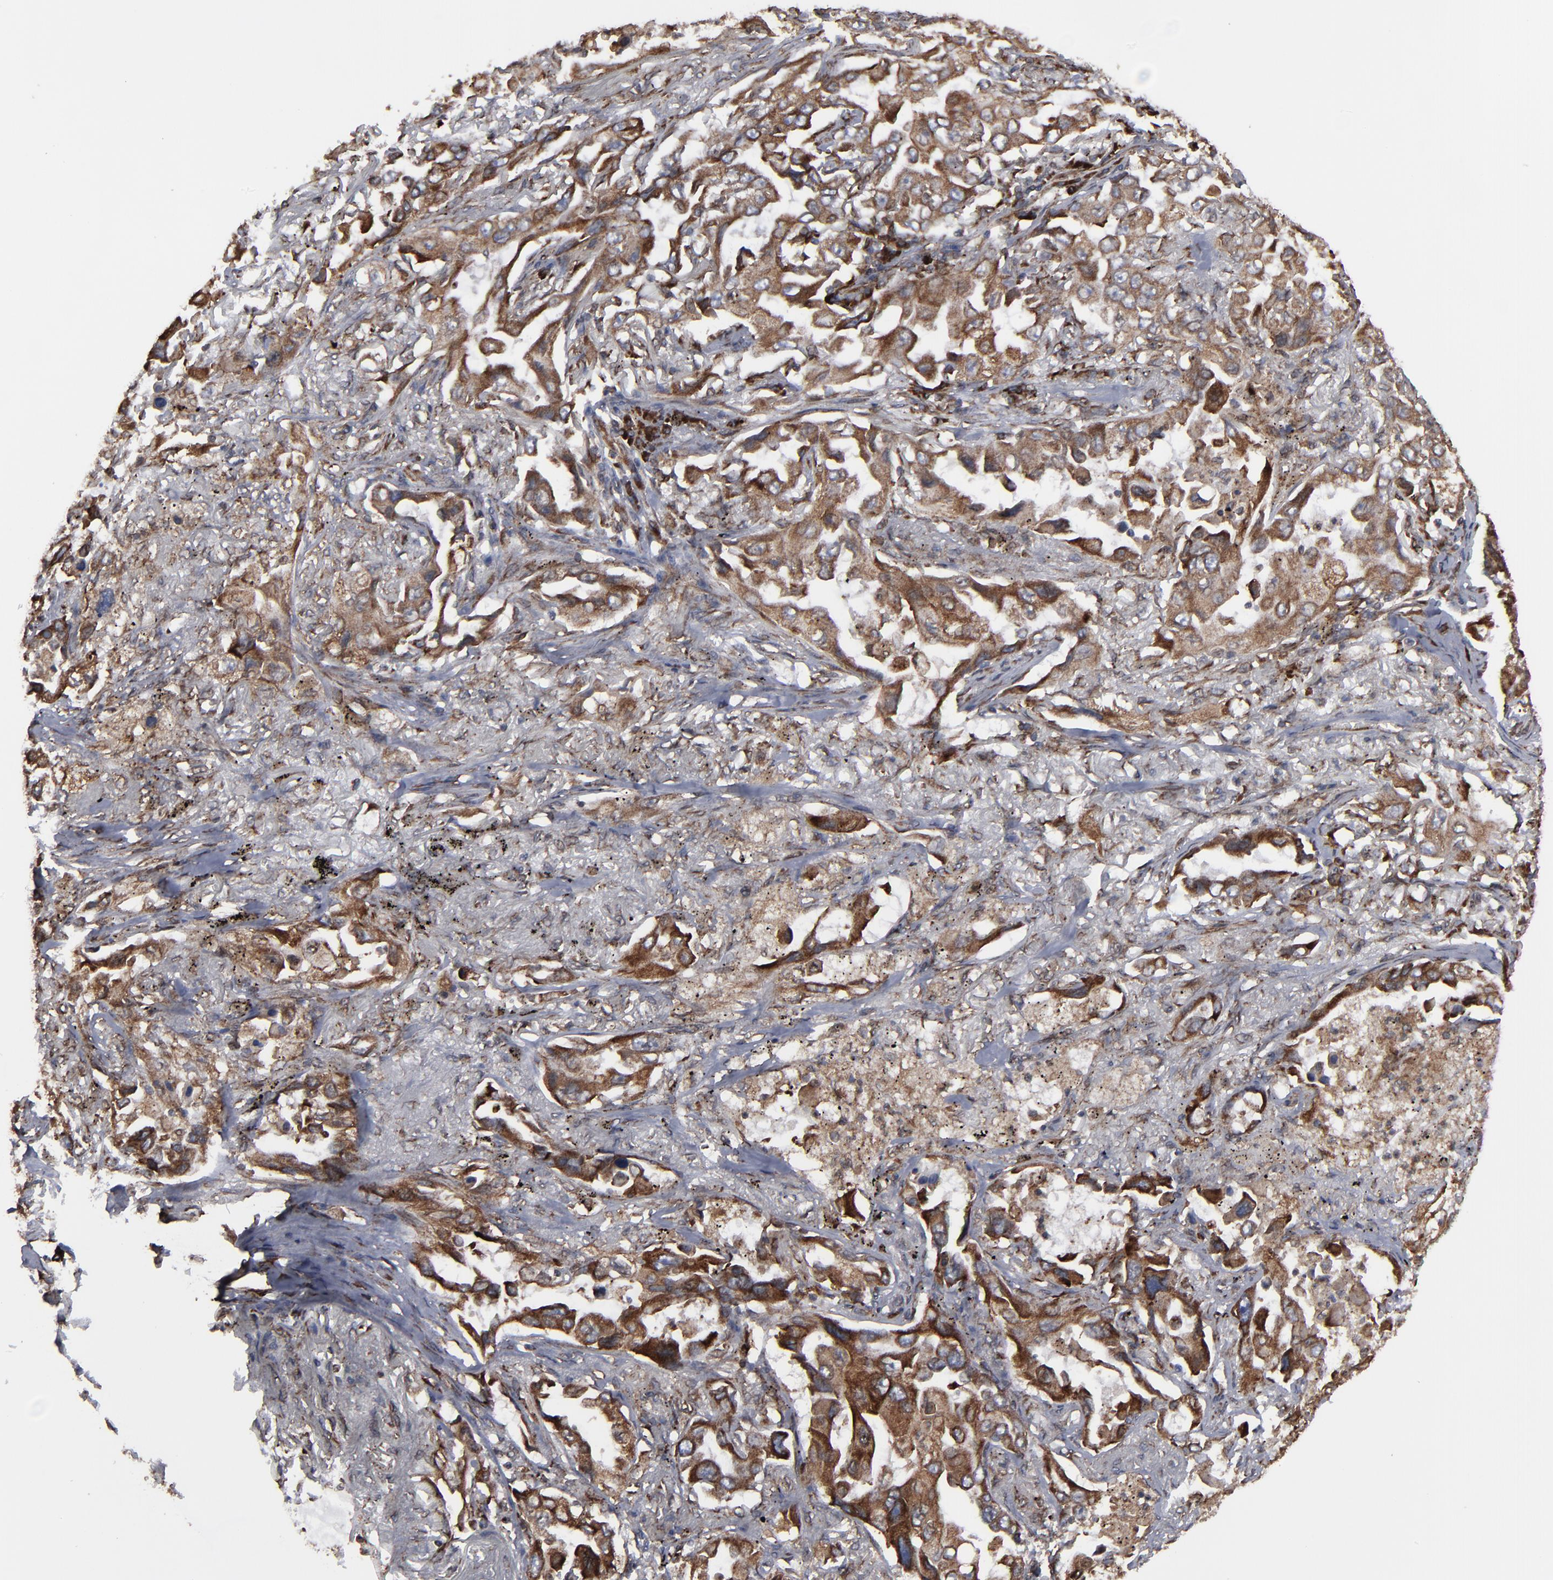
{"staining": {"intensity": "moderate", "quantity": ">75%", "location": "cytoplasmic/membranous"}, "tissue": "lung cancer", "cell_type": "Tumor cells", "image_type": "cancer", "snomed": [{"axis": "morphology", "description": "Adenocarcinoma, NOS"}, {"axis": "topography", "description": "Lung"}], "caption": "Protein staining shows moderate cytoplasmic/membranous expression in approximately >75% of tumor cells in adenocarcinoma (lung).", "gene": "CNIH1", "patient": {"sex": "female", "age": 65}}